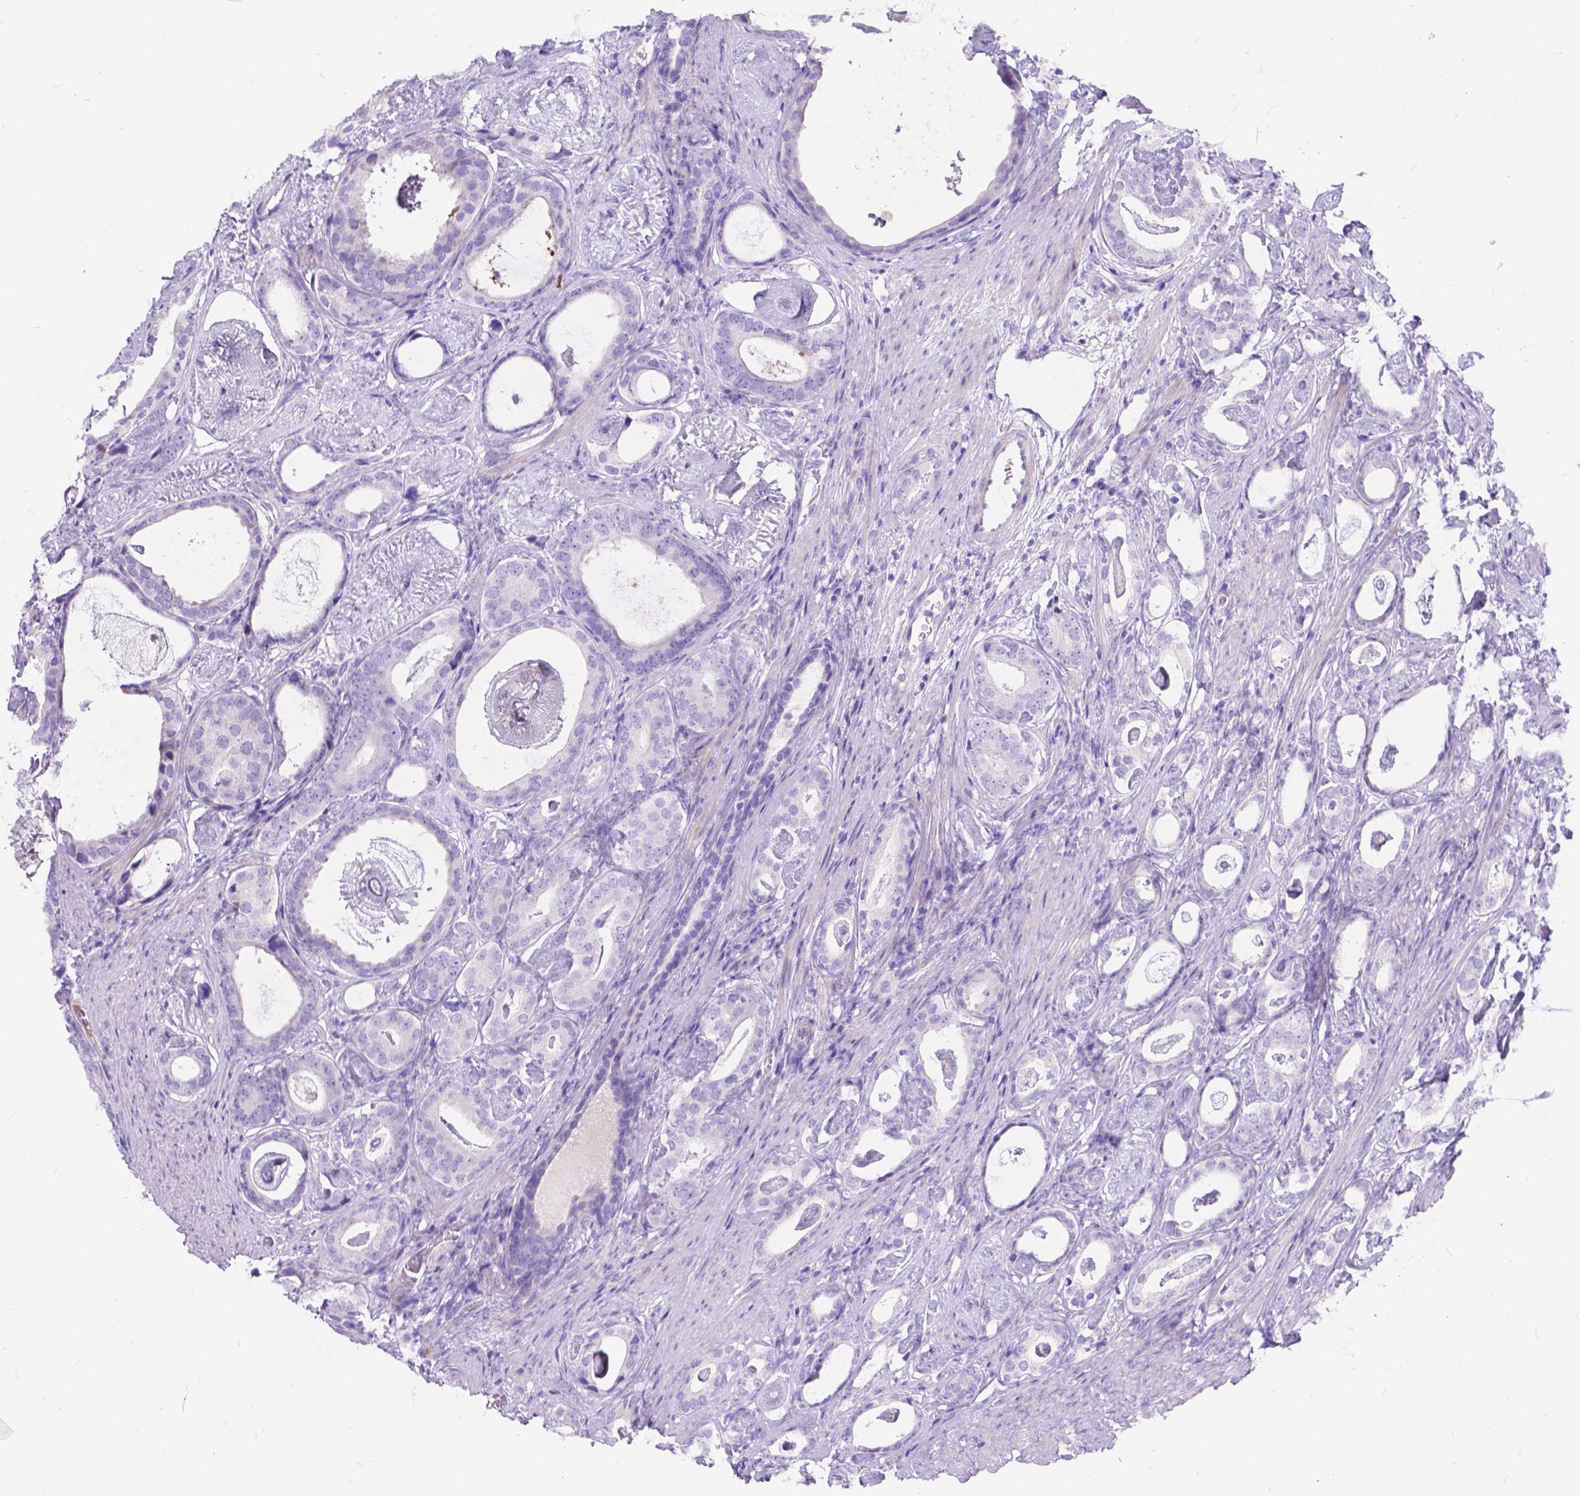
{"staining": {"intensity": "negative", "quantity": "none", "location": "none"}, "tissue": "prostate cancer", "cell_type": "Tumor cells", "image_type": "cancer", "snomed": [{"axis": "morphology", "description": "Adenocarcinoma, Low grade"}, {"axis": "topography", "description": "Prostate and seminal vesicle, NOS"}], "caption": "IHC micrograph of prostate cancer (adenocarcinoma (low-grade)) stained for a protein (brown), which reveals no staining in tumor cells.", "gene": "KLHL10", "patient": {"sex": "male", "age": 71}}